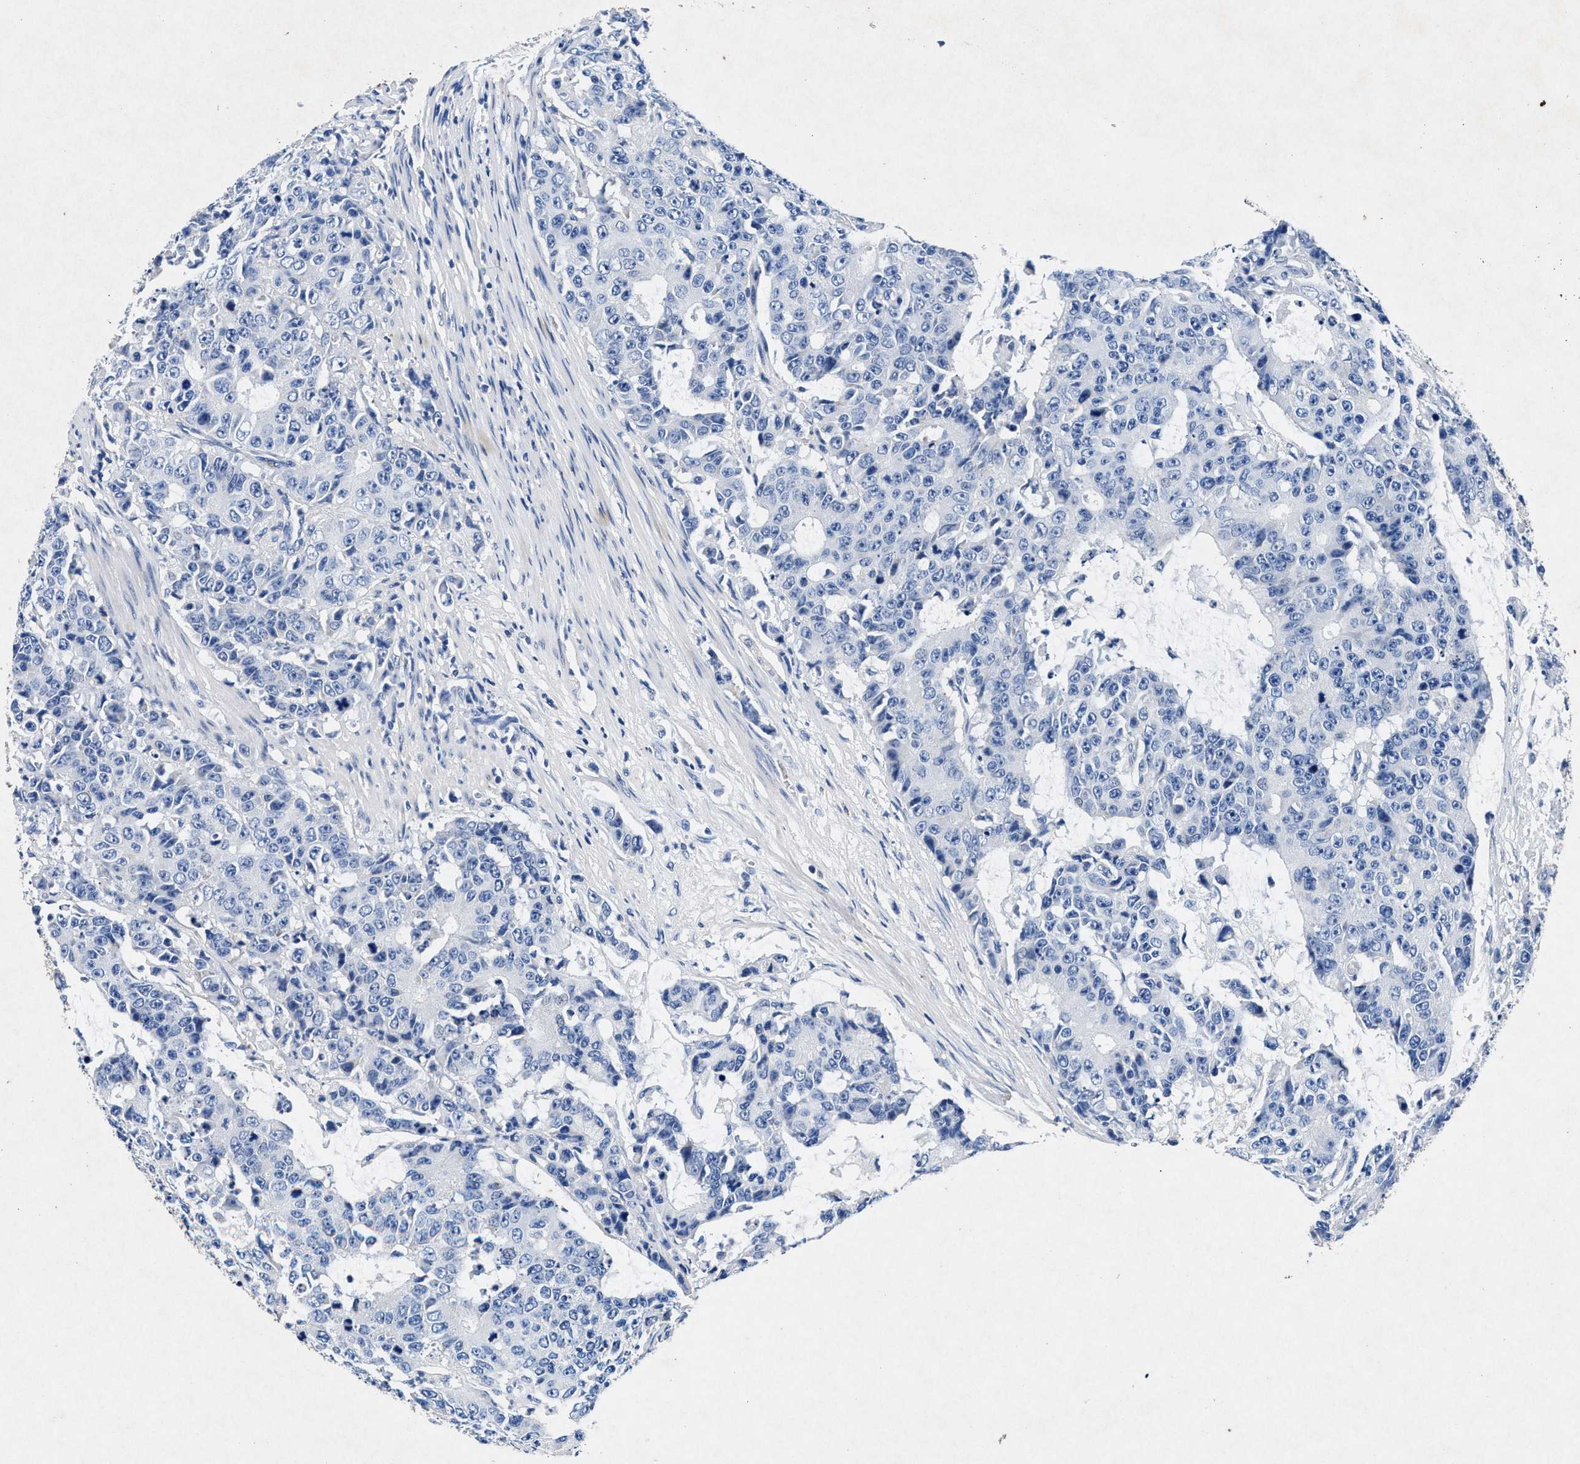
{"staining": {"intensity": "negative", "quantity": "none", "location": "none"}, "tissue": "colorectal cancer", "cell_type": "Tumor cells", "image_type": "cancer", "snomed": [{"axis": "morphology", "description": "Adenocarcinoma, NOS"}, {"axis": "topography", "description": "Colon"}], "caption": "Immunohistochemistry of human colorectal cancer (adenocarcinoma) reveals no staining in tumor cells.", "gene": "MAP6", "patient": {"sex": "female", "age": 86}}